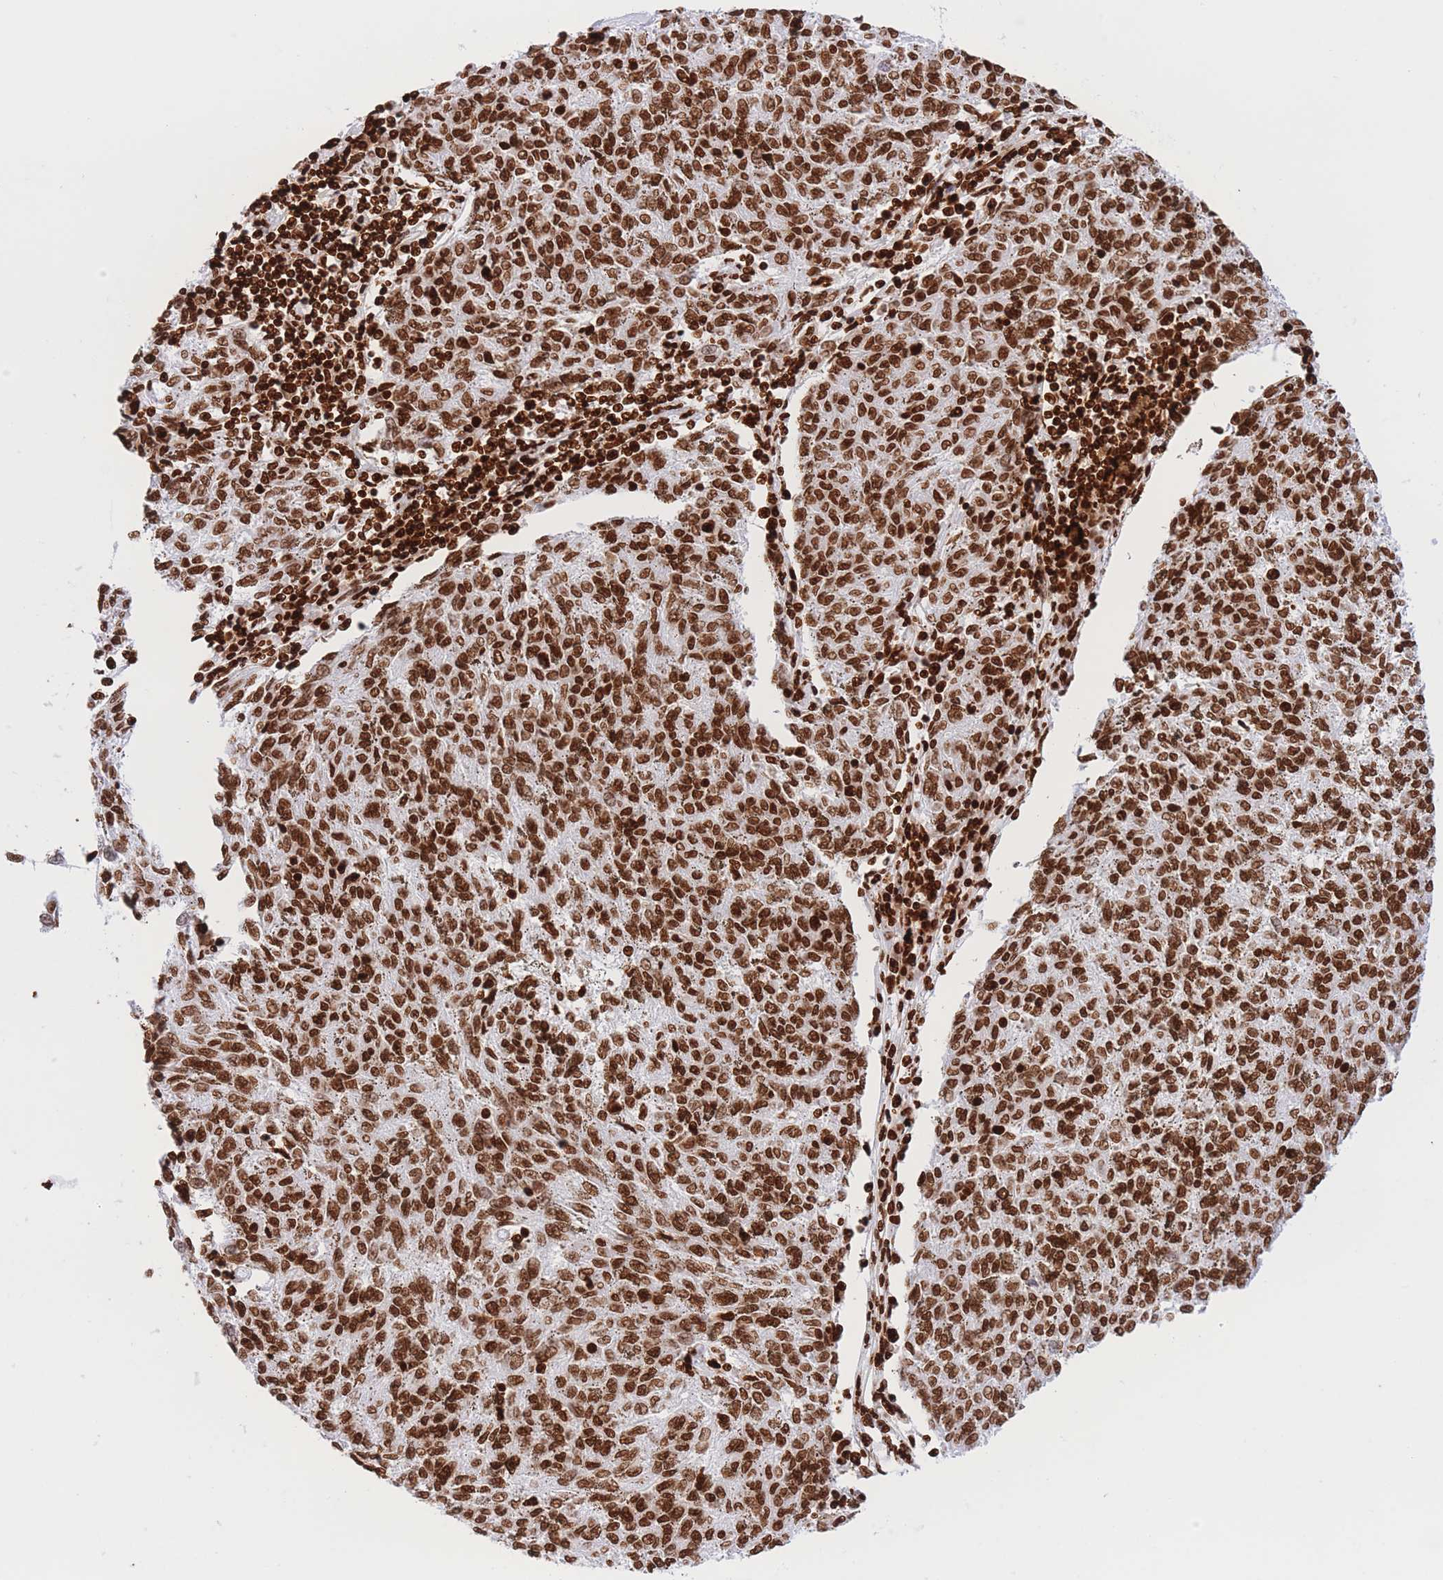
{"staining": {"intensity": "strong", "quantity": ">75%", "location": "nuclear"}, "tissue": "melanoma", "cell_type": "Tumor cells", "image_type": "cancer", "snomed": [{"axis": "morphology", "description": "Malignant melanoma, NOS"}, {"axis": "topography", "description": "Skin"}], "caption": "An image showing strong nuclear expression in approximately >75% of tumor cells in malignant melanoma, as visualized by brown immunohistochemical staining.", "gene": "H2BC11", "patient": {"sex": "female", "age": 72}}